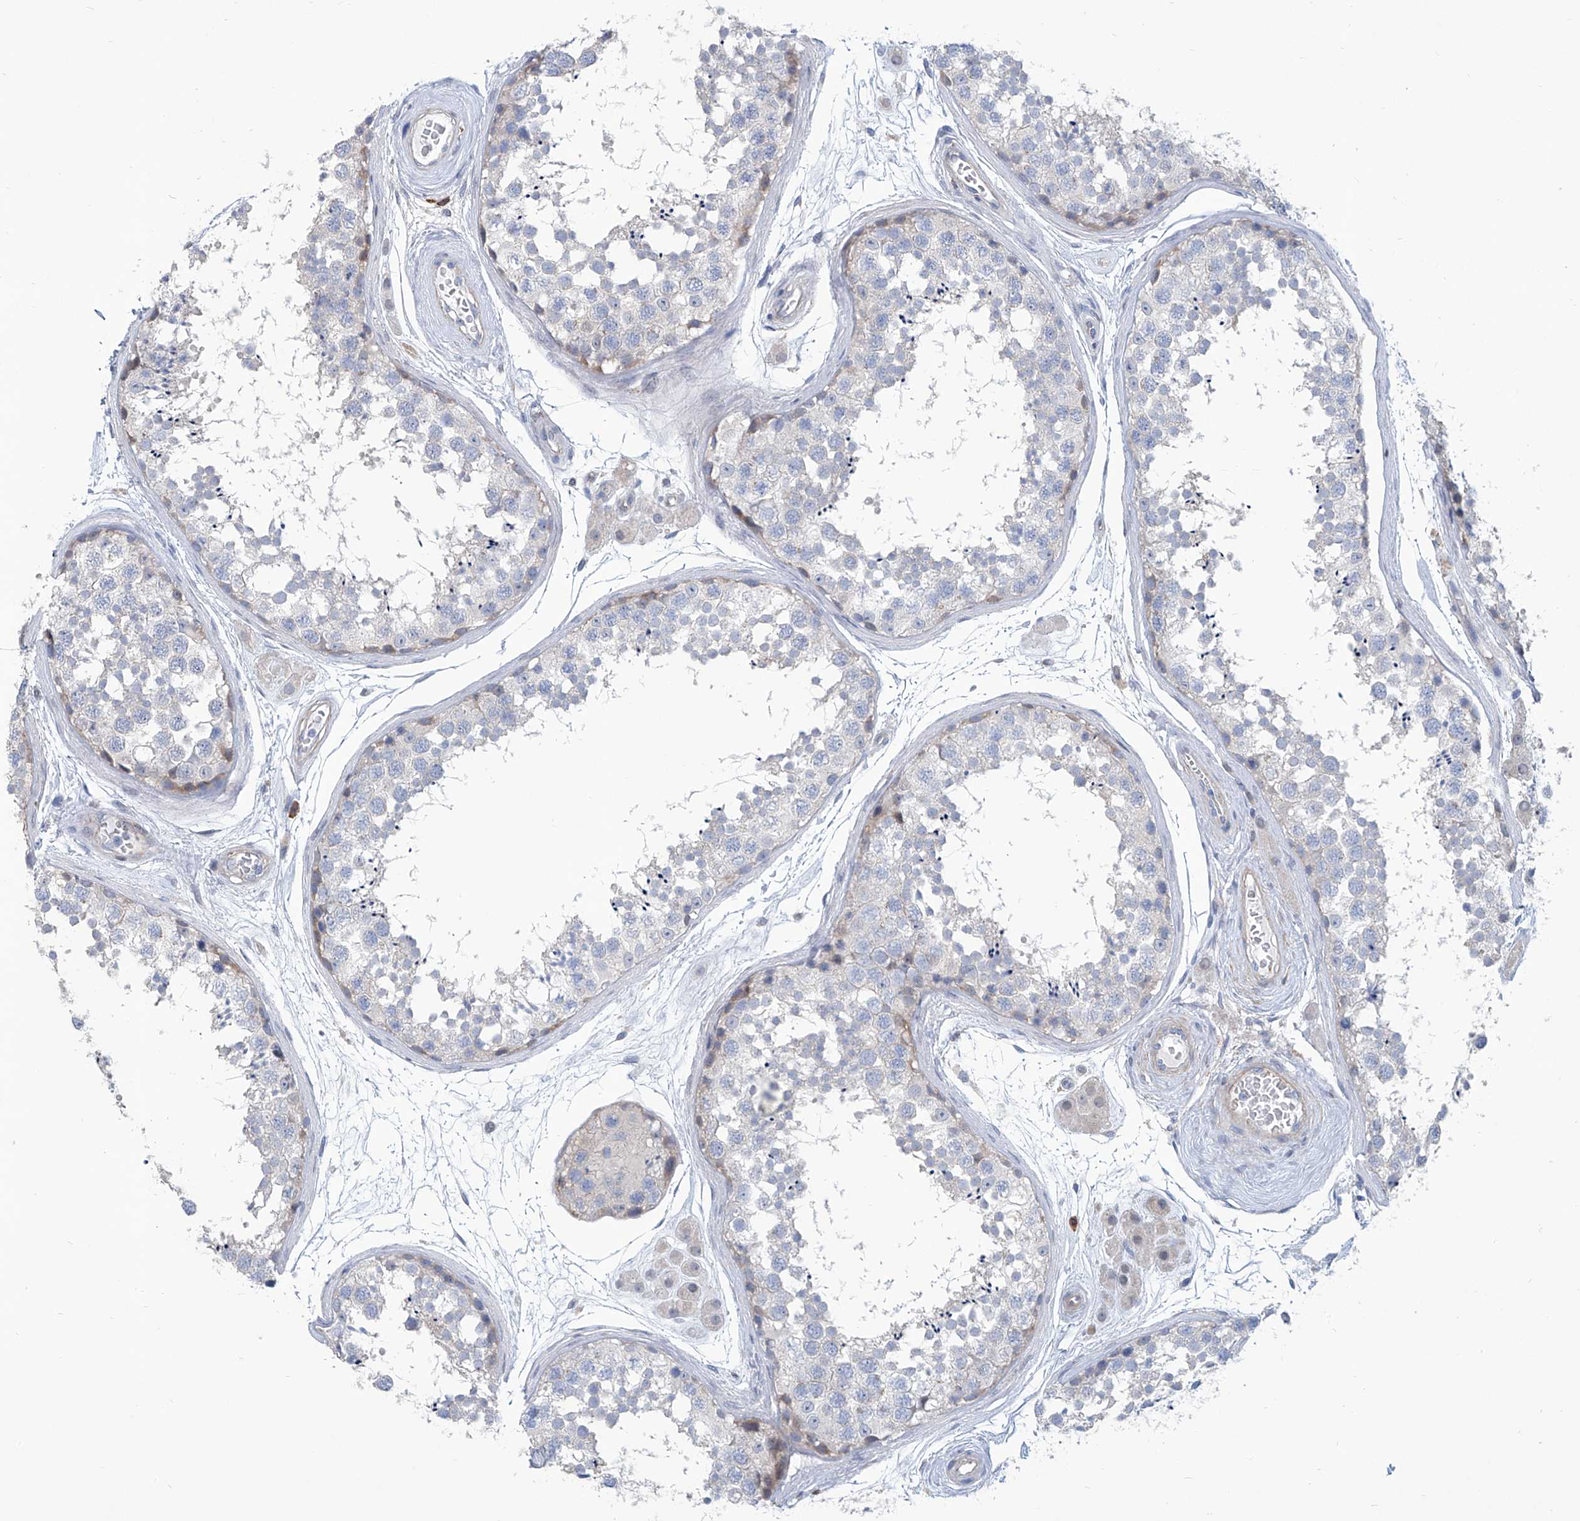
{"staining": {"intensity": "negative", "quantity": "none", "location": "none"}, "tissue": "testis", "cell_type": "Cells in seminiferous ducts", "image_type": "normal", "snomed": [{"axis": "morphology", "description": "Normal tissue, NOS"}, {"axis": "topography", "description": "Testis"}], "caption": "Cells in seminiferous ducts show no significant protein staining in benign testis.", "gene": "TNN", "patient": {"sex": "male", "age": 56}}